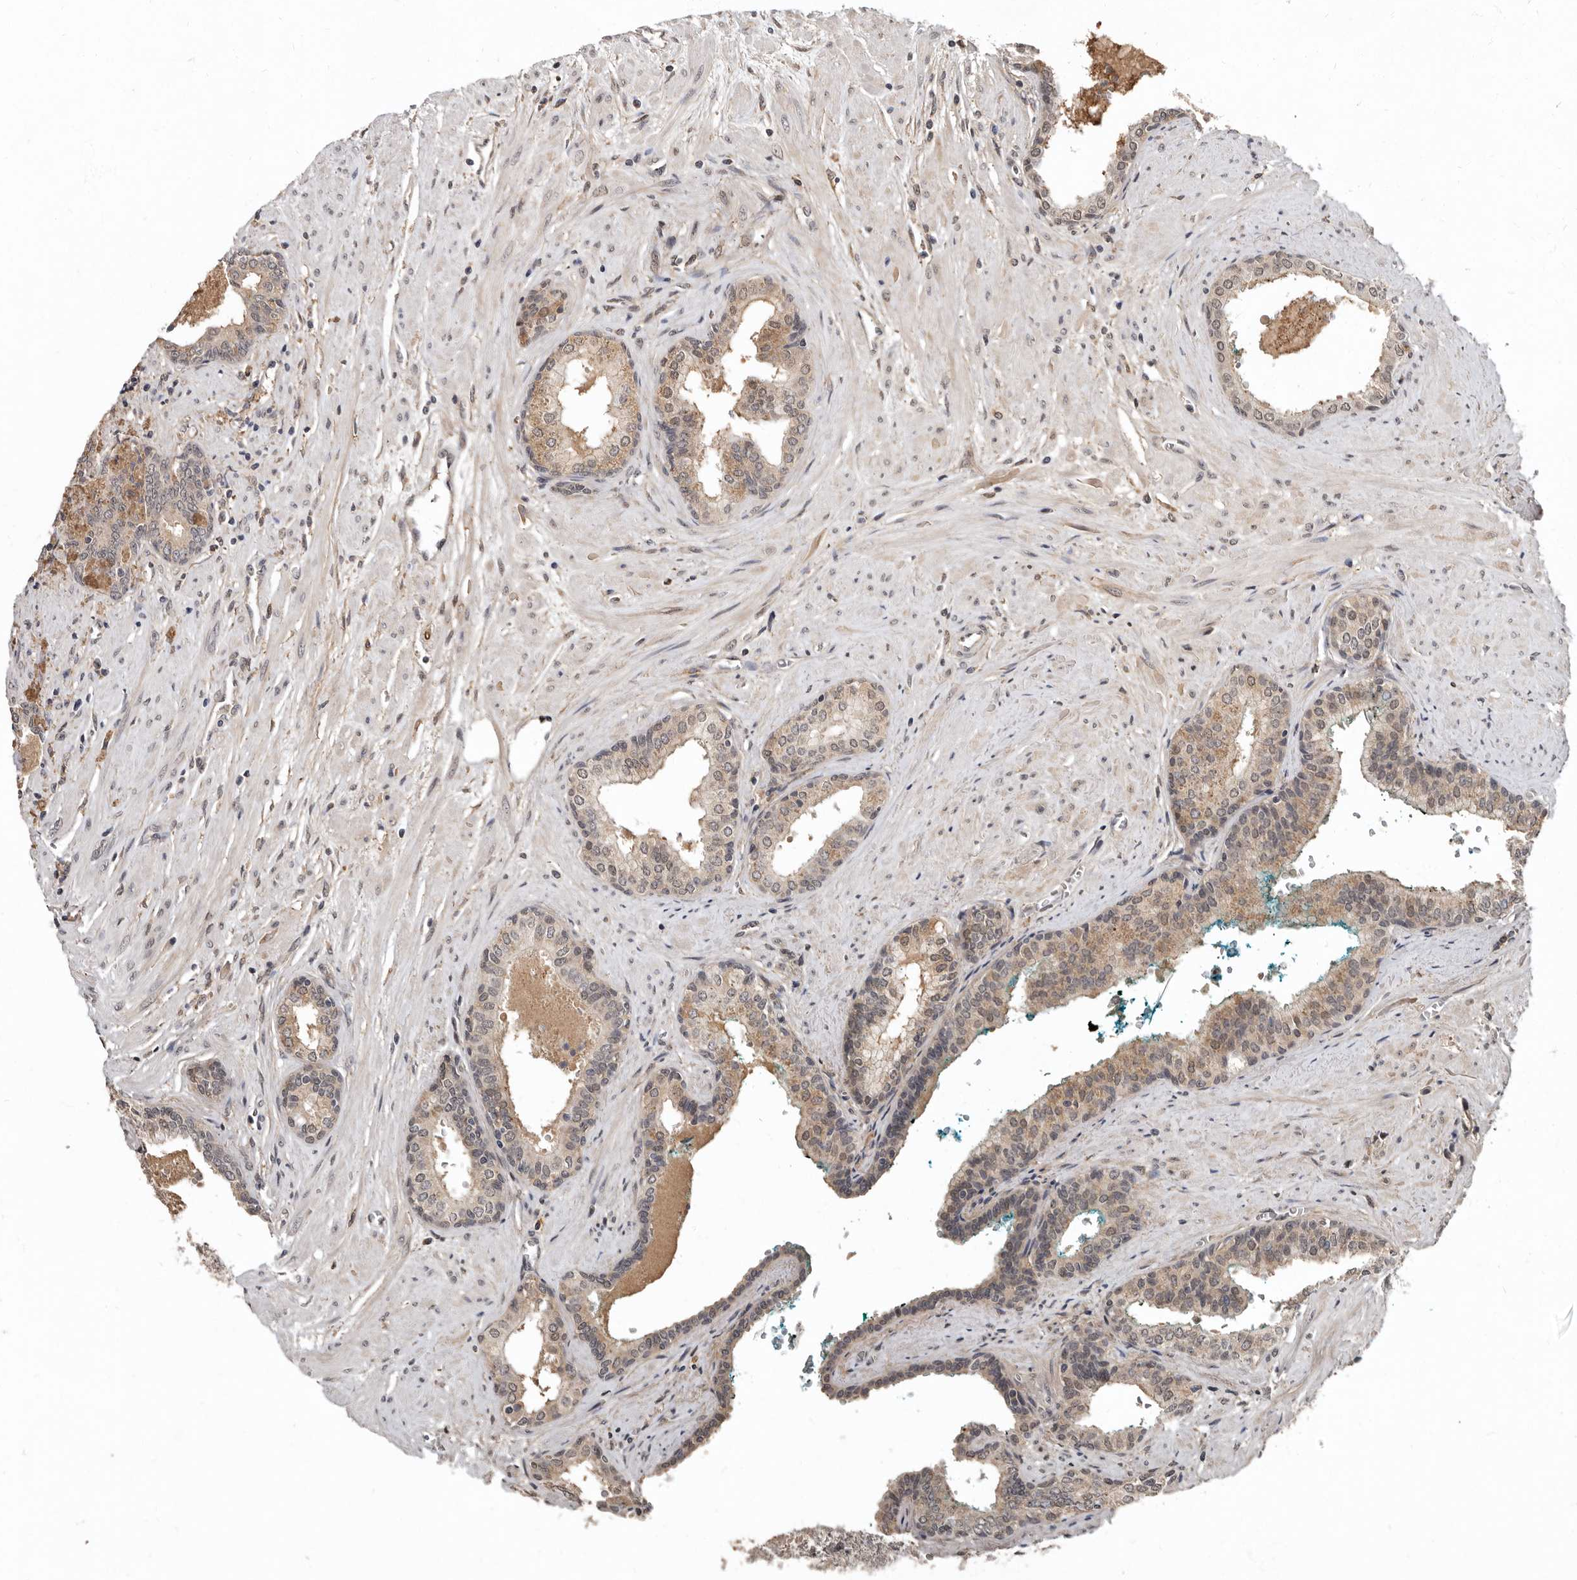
{"staining": {"intensity": "weak", "quantity": "25%-75%", "location": "cytoplasmic/membranous,nuclear"}, "tissue": "prostate cancer", "cell_type": "Tumor cells", "image_type": "cancer", "snomed": [{"axis": "morphology", "description": "Adenocarcinoma, High grade"}, {"axis": "topography", "description": "Prostate"}], "caption": "The micrograph reveals a brown stain indicating the presence of a protein in the cytoplasmic/membranous and nuclear of tumor cells in prostate cancer.", "gene": "LRGUK", "patient": {"sex": "male", "age": 71}}